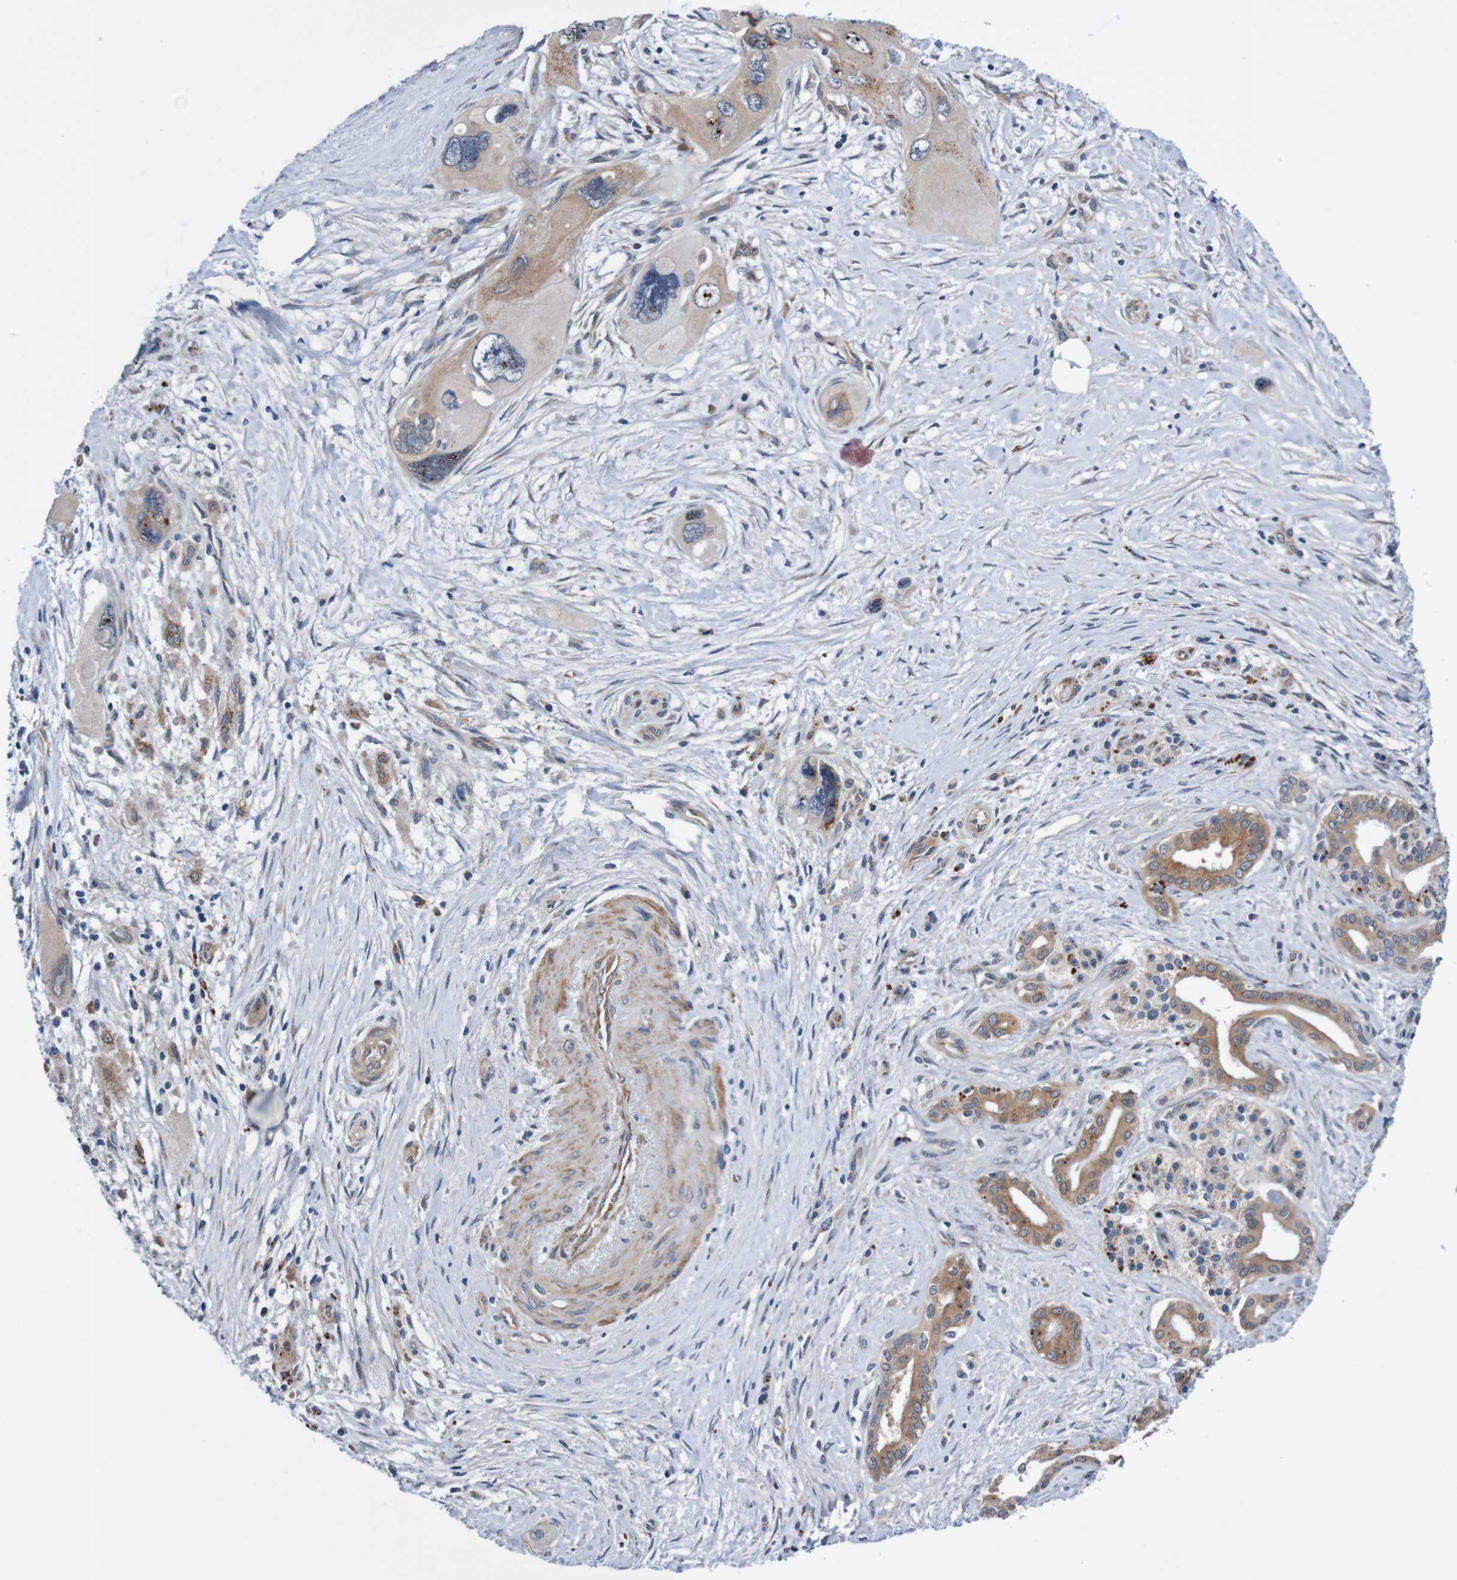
{"staining": {"intensity": "moderate", "quantity": ">75%", "location": "cytoplasmic/membranous"}, "tissue": "pancreatic cancer", "cell_type": "Tumor cells", "image_type": "cancer", "snomed": [{"axis": "morphology", "description": "Adenocarcinoma, NOS"}, {"axis": "topography", "description": "Pancreas"}], "caption": "Protein expression analysis of human pancreatic cancer reveals moderate cytoplasmic/membranous positivity in about >75% of tumor cells.", "gene": "CPED1", "patient": {"sex": "male", "age": 73}}